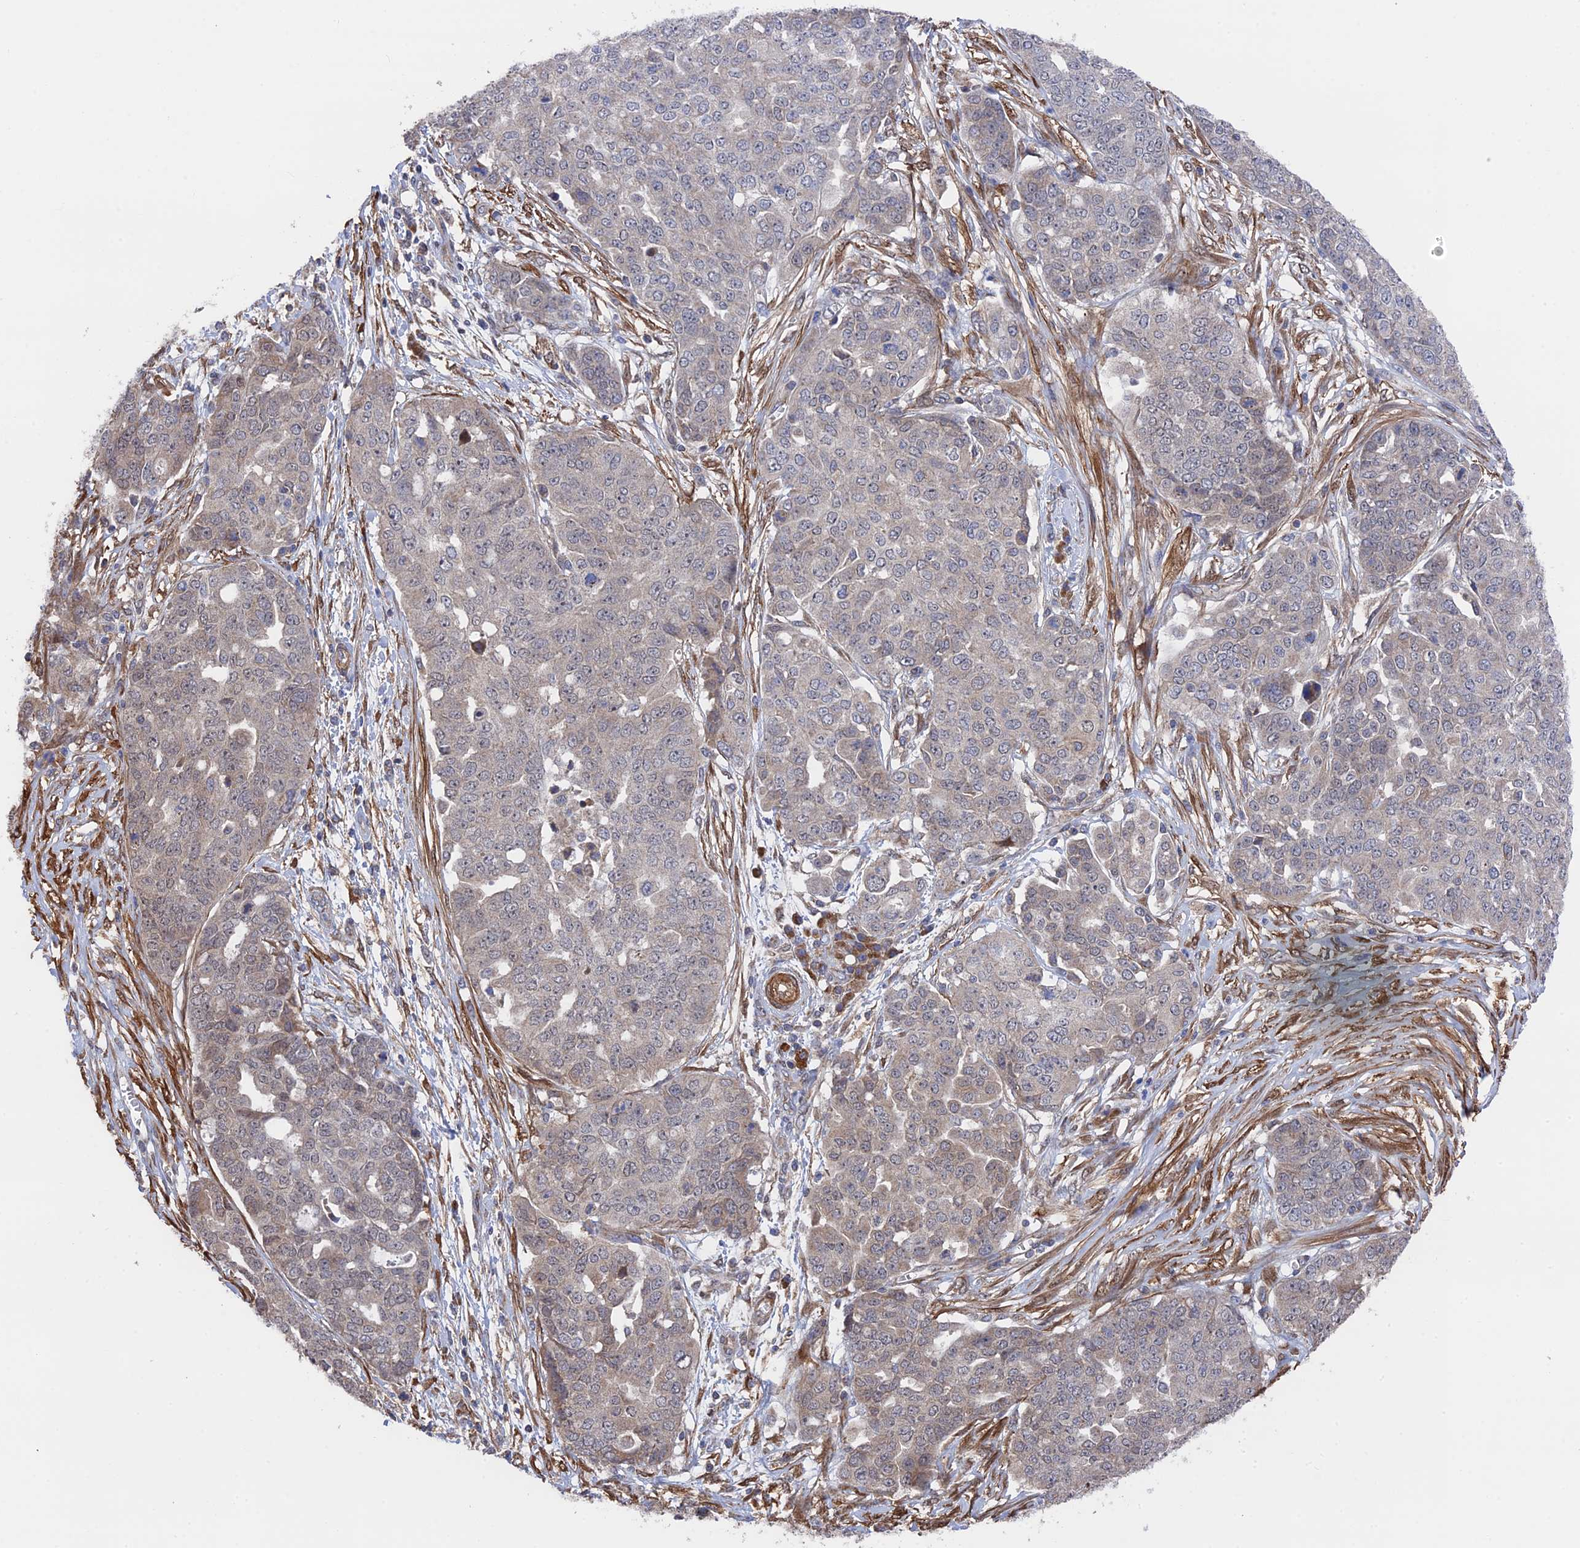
{"staining": {"intensity": "negative", "quantity": "none", "location": "none"}, "tissue": "ovarian cancer", "cell_type": "Tumor cells", "image_type": "cancer", "snomed": [{"axis": "morphology", "description": "Cystadenocarcinoma, serous, NOS"}, {"axis": "topography", "description": "Soft tissue"}, {"axis": "topography", "description": "Ovary"}], "caption": "Immunohistochemical staining of ovarian serous cystadenocarcinoma exhibits no significant positivity in tumor cells. (DAB (3,3'-diaminobenzidine) IHC, high magnification).", "gene": "ZNF320", "patient": {"sex": "female", "age": 57}}